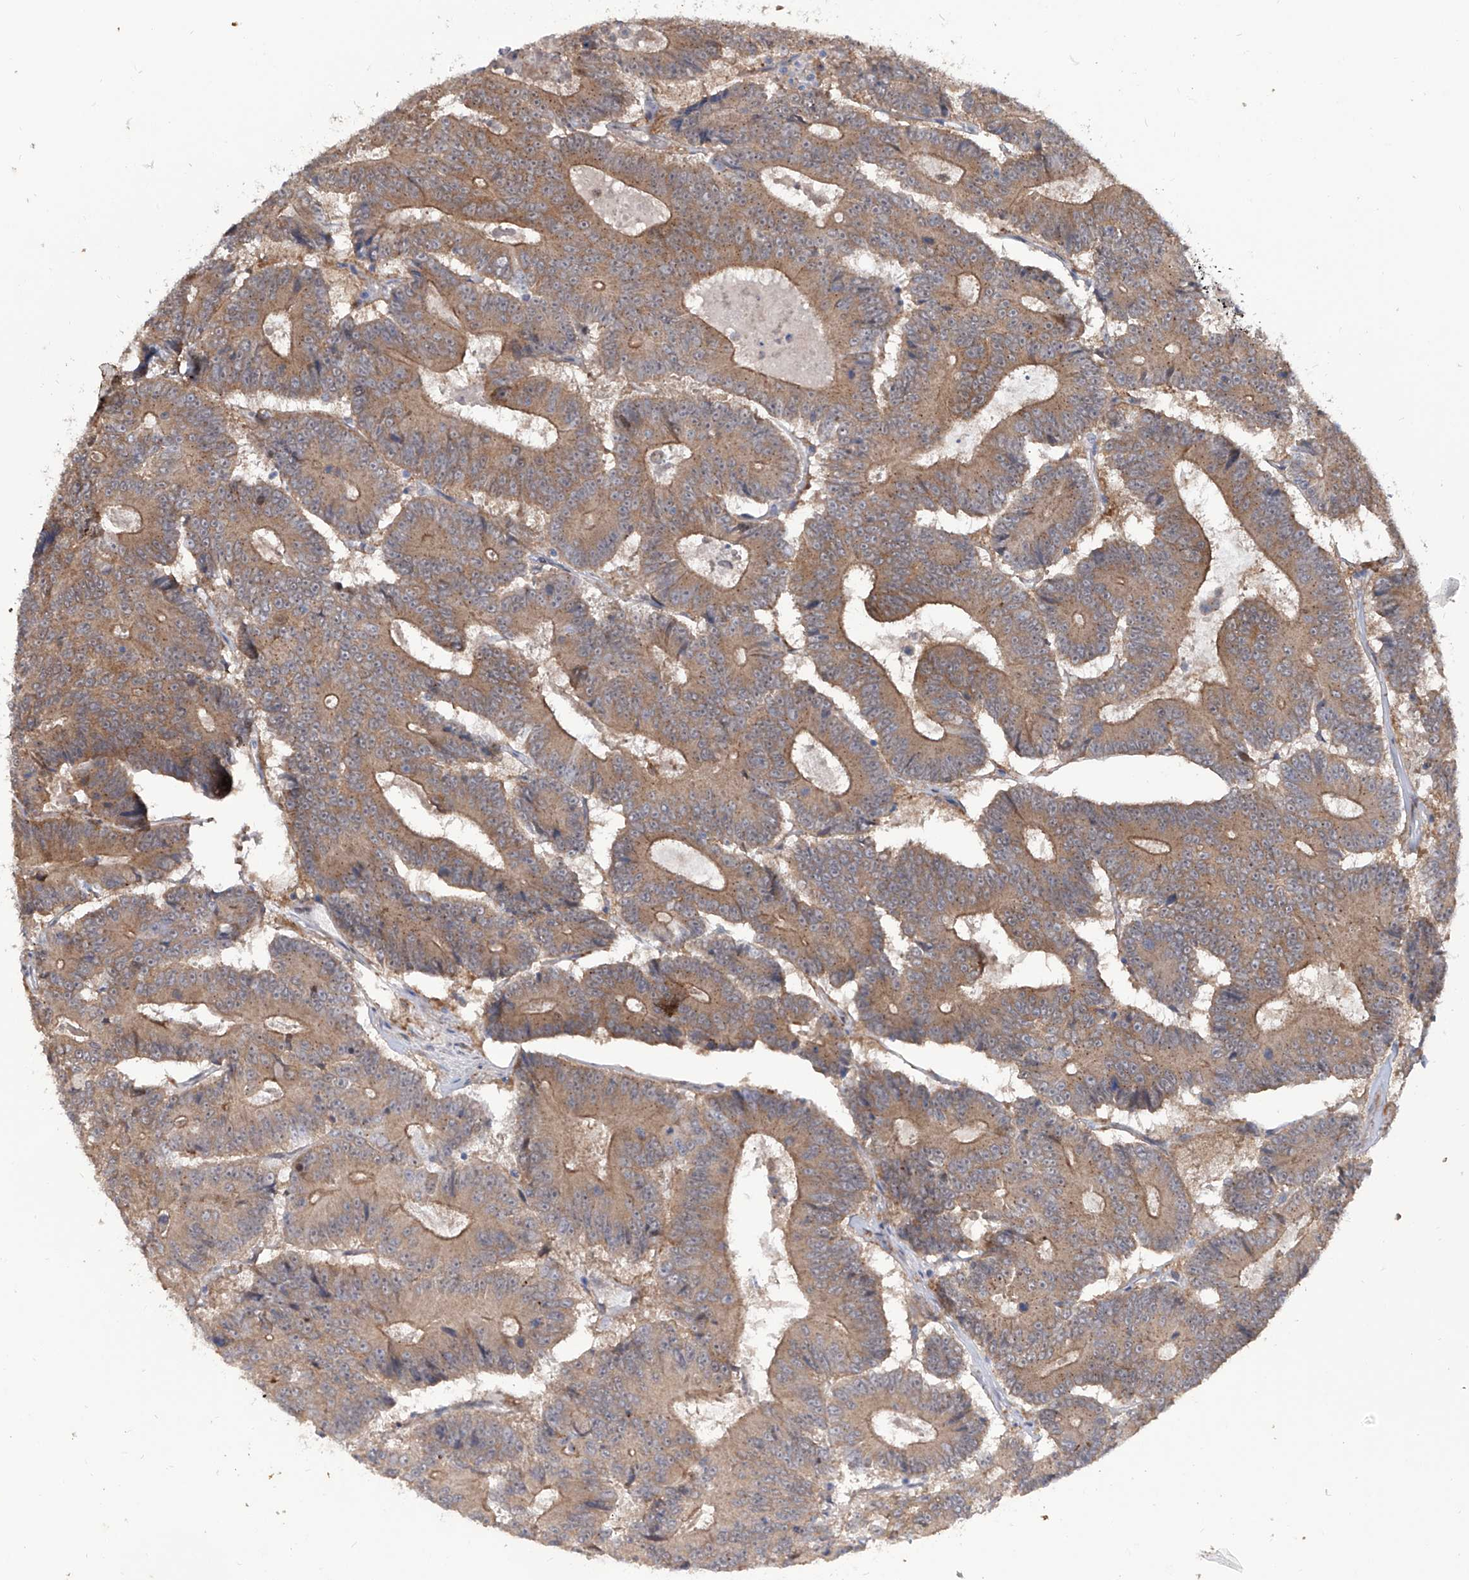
{"staining": {"intensity": "moderate", "quantity": ">75%", "location": "cytoplasmic/membranous"}, "tissue": "colorectal cancer", "cell_type": "Tumor cells", "image_type": "cancer", "snomed": [{"axis": "morphology", "description": "Adenocarcinoma, NOS"}, {"axis": "topography", "description": "Colon"}], "caption": "This image exhibits immunohistochemistry staining of colorectal cancer (adenocarcinoma), with medium moderate cytoplasmic/membranous expression in about >75% of tumor cells.", "gene": "LRRC1", "patient": {"sex": "male", "age": 83}}